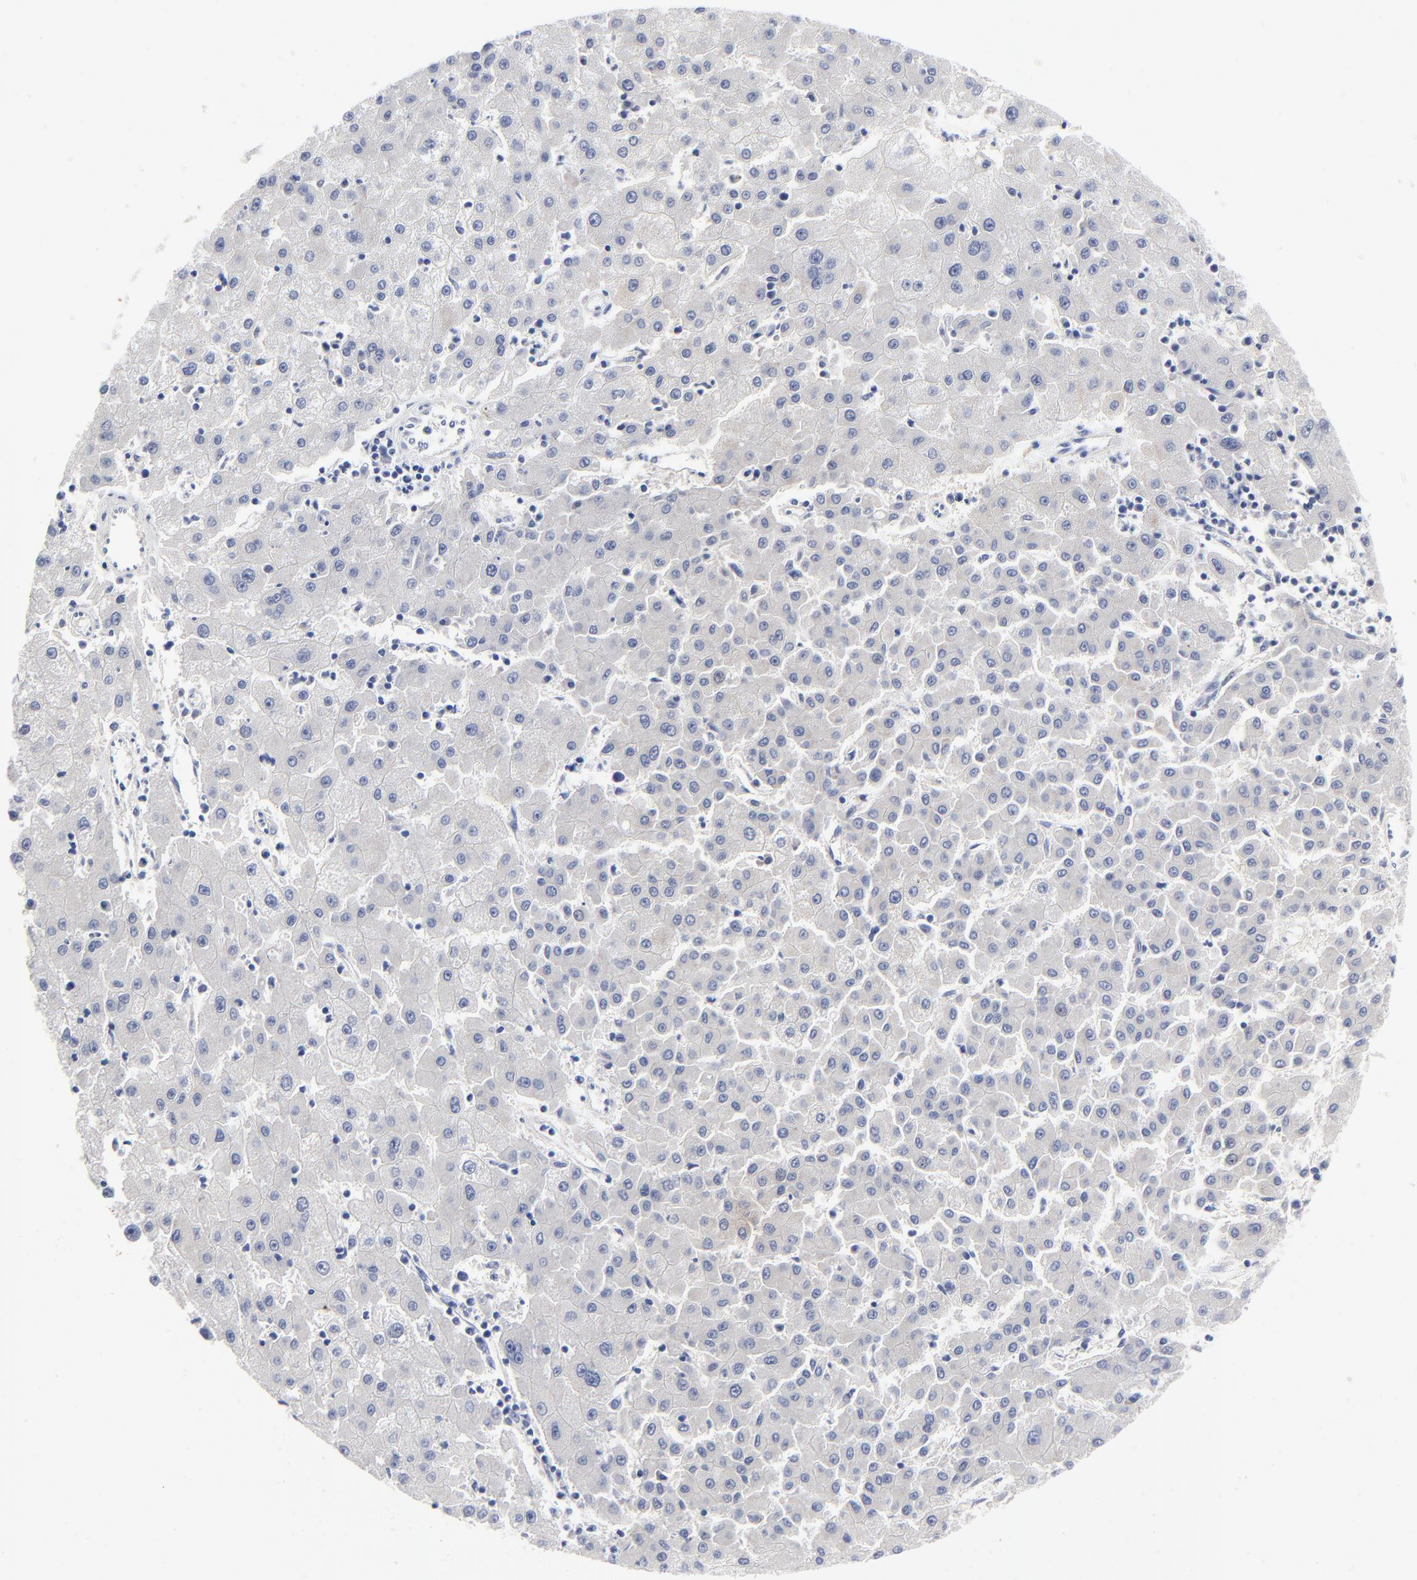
{"staining": {"intensity": "negative", "quantity": "none", "location": "none"}, "tissue": "liver cancer", "cell_type": "Tumor cells", "image_type": "cancer", "snomed": [{"axis": "morphology", "description": "Carcinoma, Hepatocellular, NOS"}, {"axis": "topography", "description": "Liver"}], "caption": "The immunohistochemistry image has no significant staining in tumor cells of liver cancer (hepatocellular carcinoma) tissue.", "gene": "CLEC4G", "patient": {"sex": "male", "age": 72}}